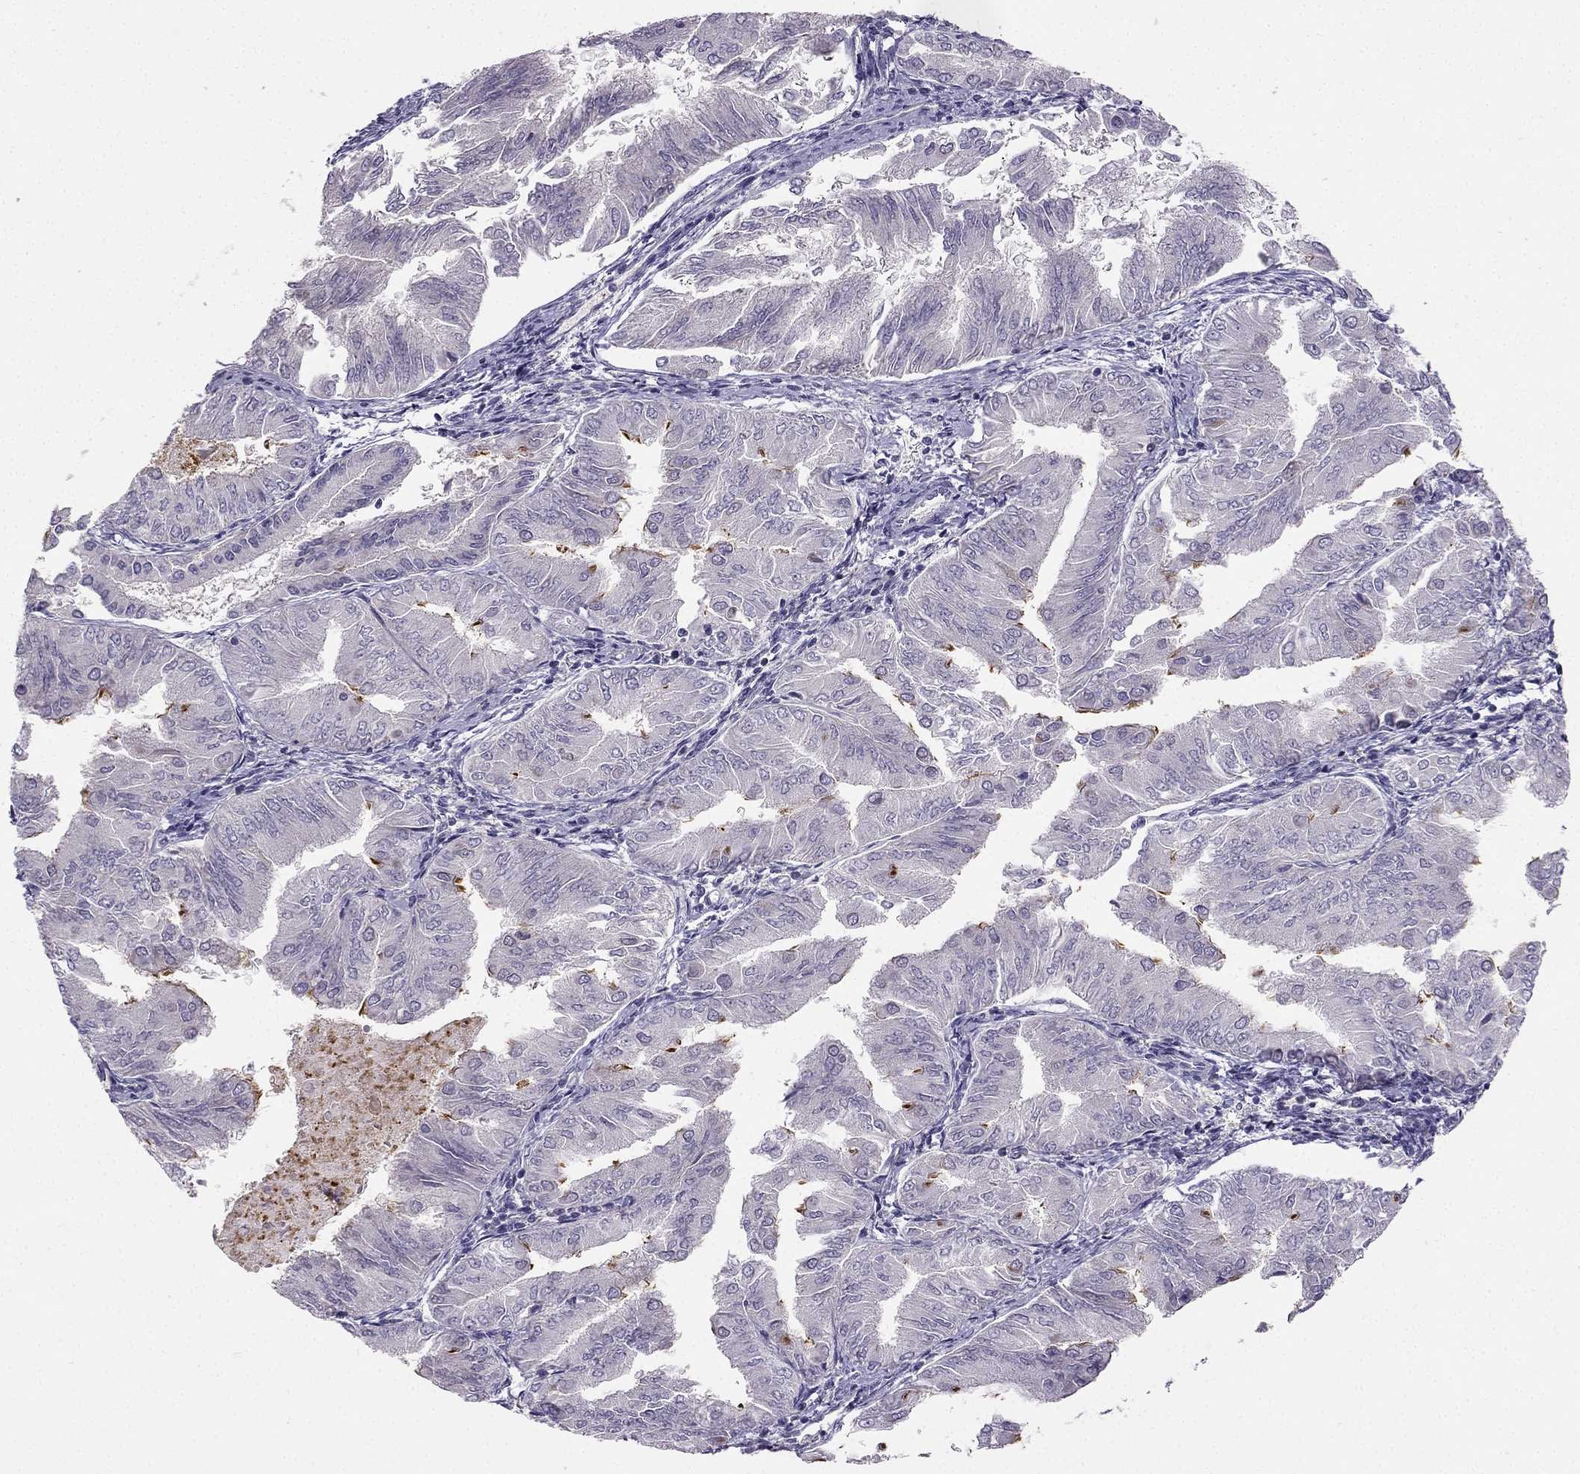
{"staining": {"intensity": "strong", "quantity": "<25%", "location": "cytoplasmic/membranous"}, "tissue": "endometrial cancer", "cell_type": "Tumor cells", "image_type": "cancer", "snomed": [{"axis": "morphology", "description": "Adenocarcinoma, NOS"}, {"axis": "topography", "description": "Endometrium"}], "caption": "An image showing strong cytoplasmic/membranous expression in approximately <25% of tumor cells in endometrial cancer (adenocarcinoma), as visualized by brown immunohistochemical staining.", "gene": "RSPH14", "patient": {"sex": "female", "age": 53}}